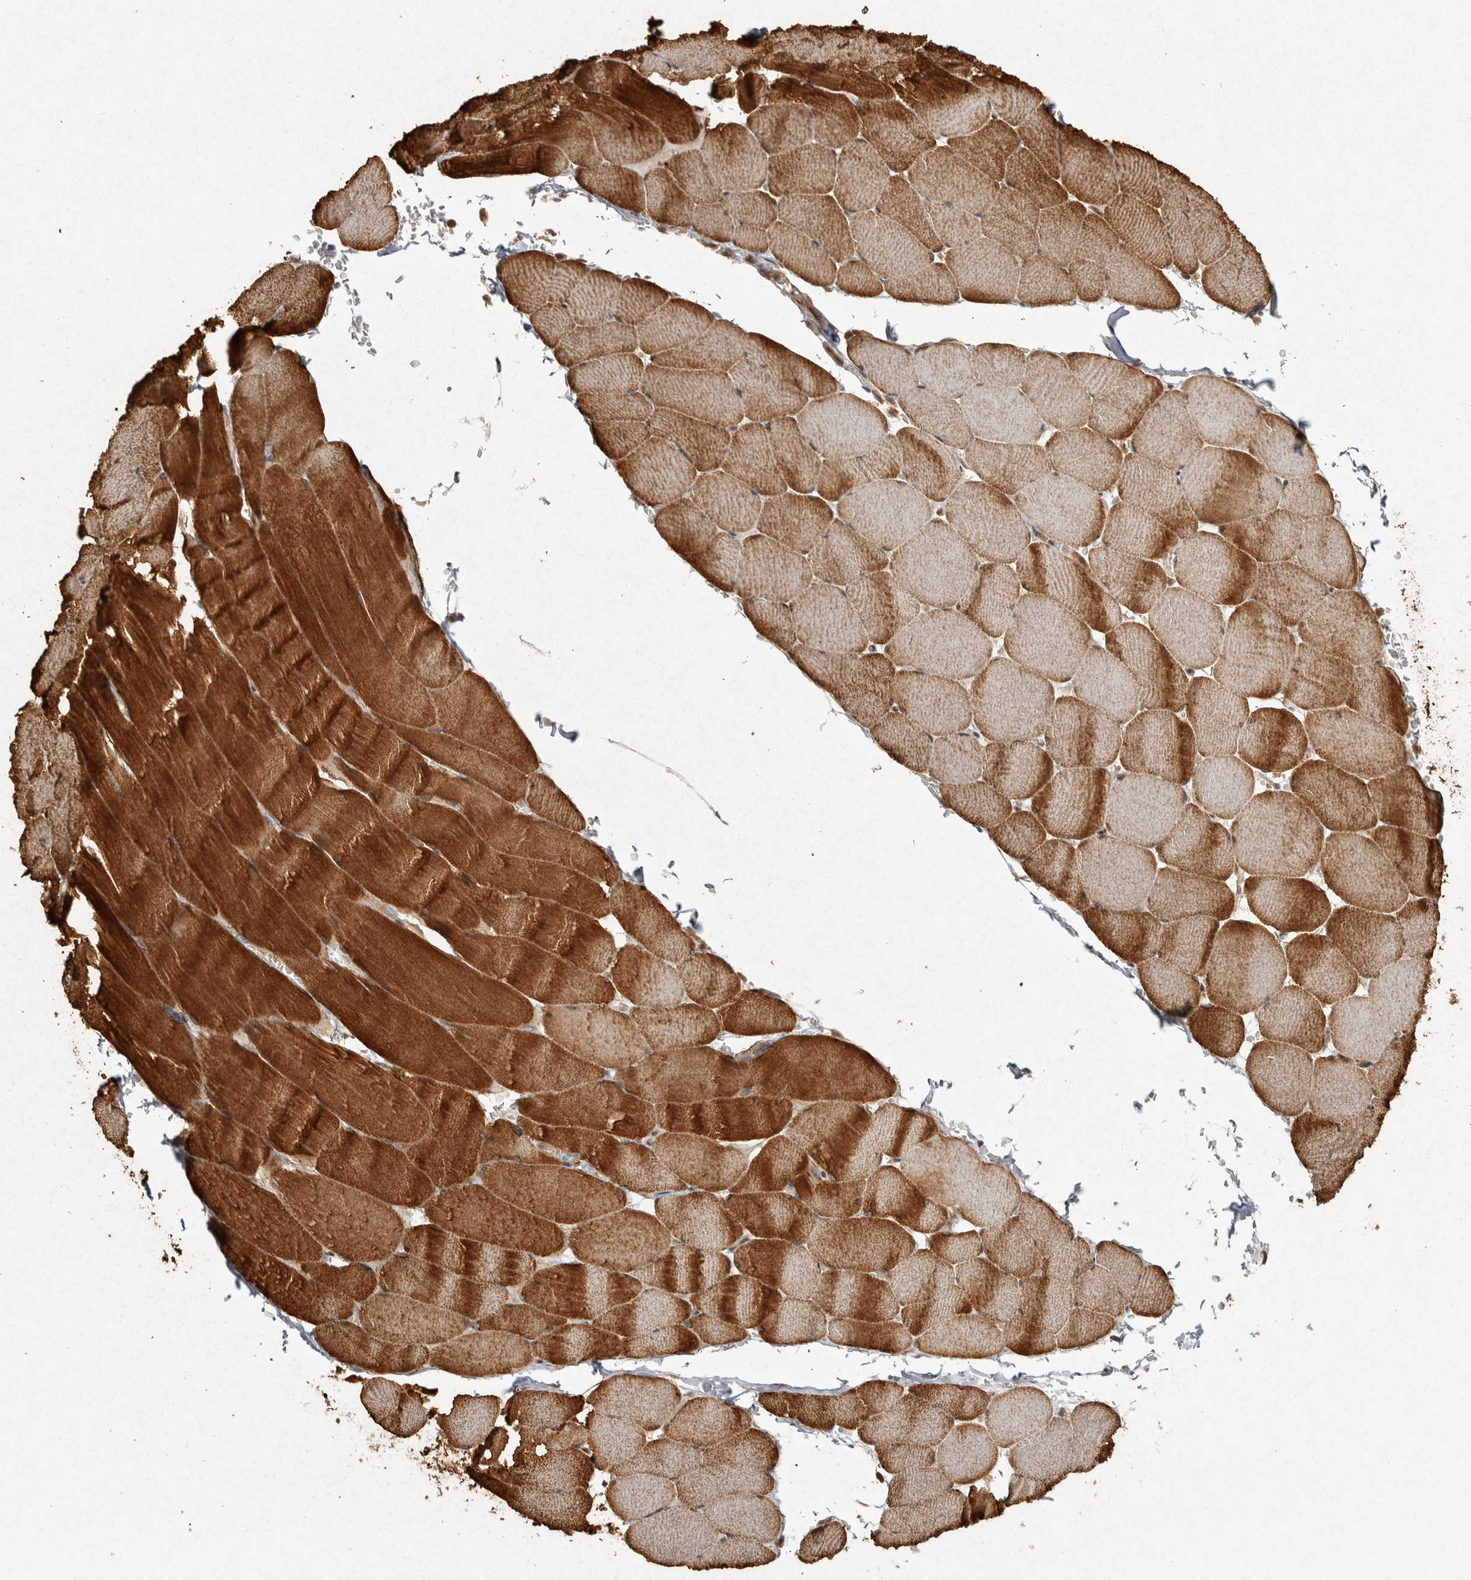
{"staining": {"intensity": "strong", "quantity": ">75%", "location": "cytoplasmic/membranous"}, "tissue": "skeletal muscle", "cell_type": "Myocytes", "image_type": "normal", "snomed": [{"axis": "morphology", "description": "Normal tissue, NOS"}, {"axis": "topography", "description": "Skeletal muscle"}], "caption": "Immunohistochemical staining of normal human skeletal muscle exhibits strong cytoplasmic/membranous protein positivity in approximately >75% of myocytes. Using DAB (3,3'-diaminobenzidine) (brown) and hematoxylin (blue) stains, captured at high magnification using brightfield microscopy.", "gene": "CAMSAP2", "patient": {"sex": "male", "age": 62}}